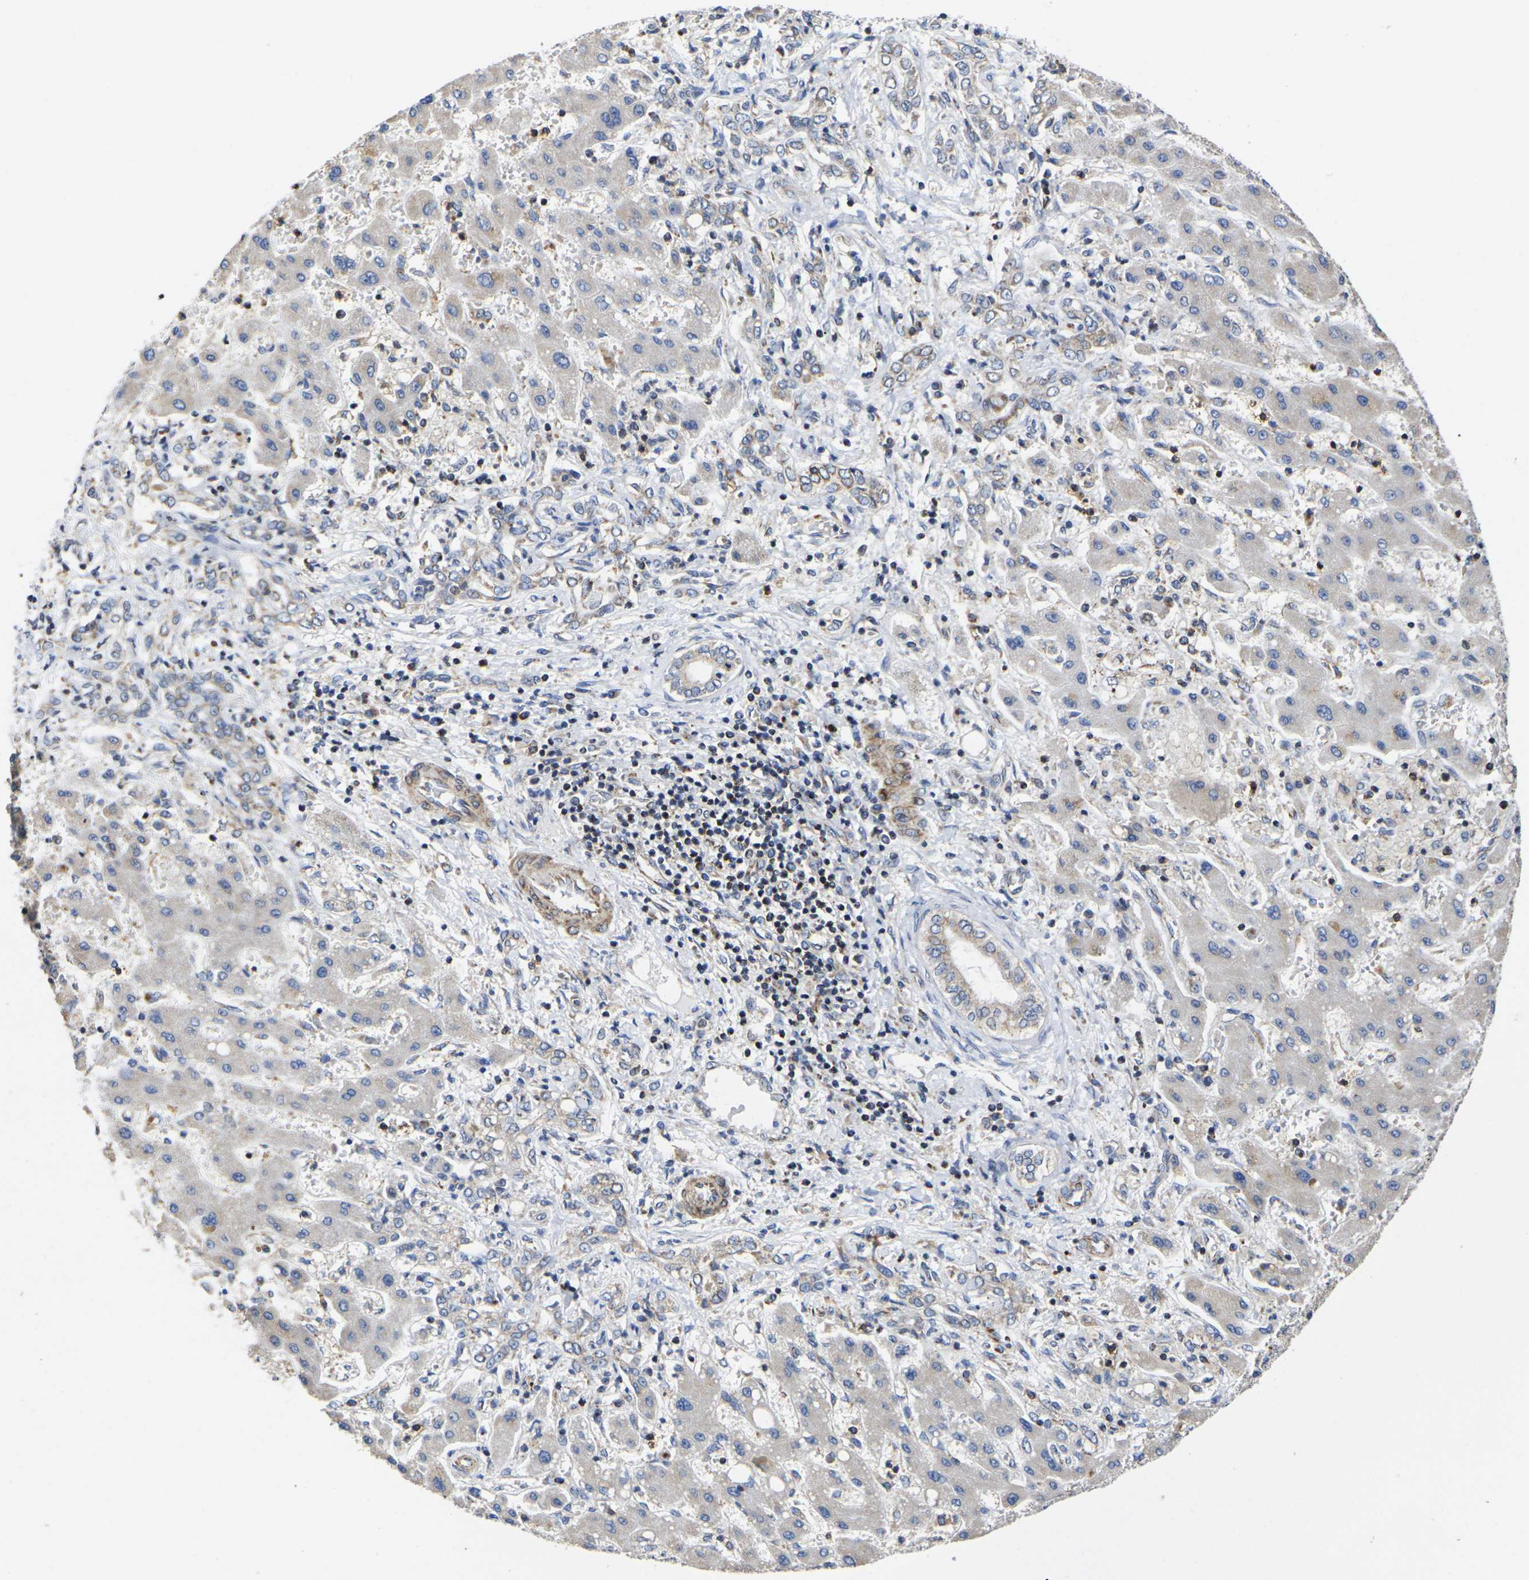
{"staining": {"intensity": "weak", "quantity": "<25%", "location": "cytoplasmic/membranous"}, "tissue": "liver cancer", "cell_type": "Tumor cells", "image_type": "cancer", "snomed": [{"axis": "morphology", "description": "Cholangiocarcinoma"}, {"axis": "topography", "description": "Liver"}], "caption": "Immunohistochemical staining of human liver cancer (cholangiocarcinoma) demonstrates no significant expression in tumor cells.", "gene": "P2RY11", "patient": {"sex": "male", "age": 50}}